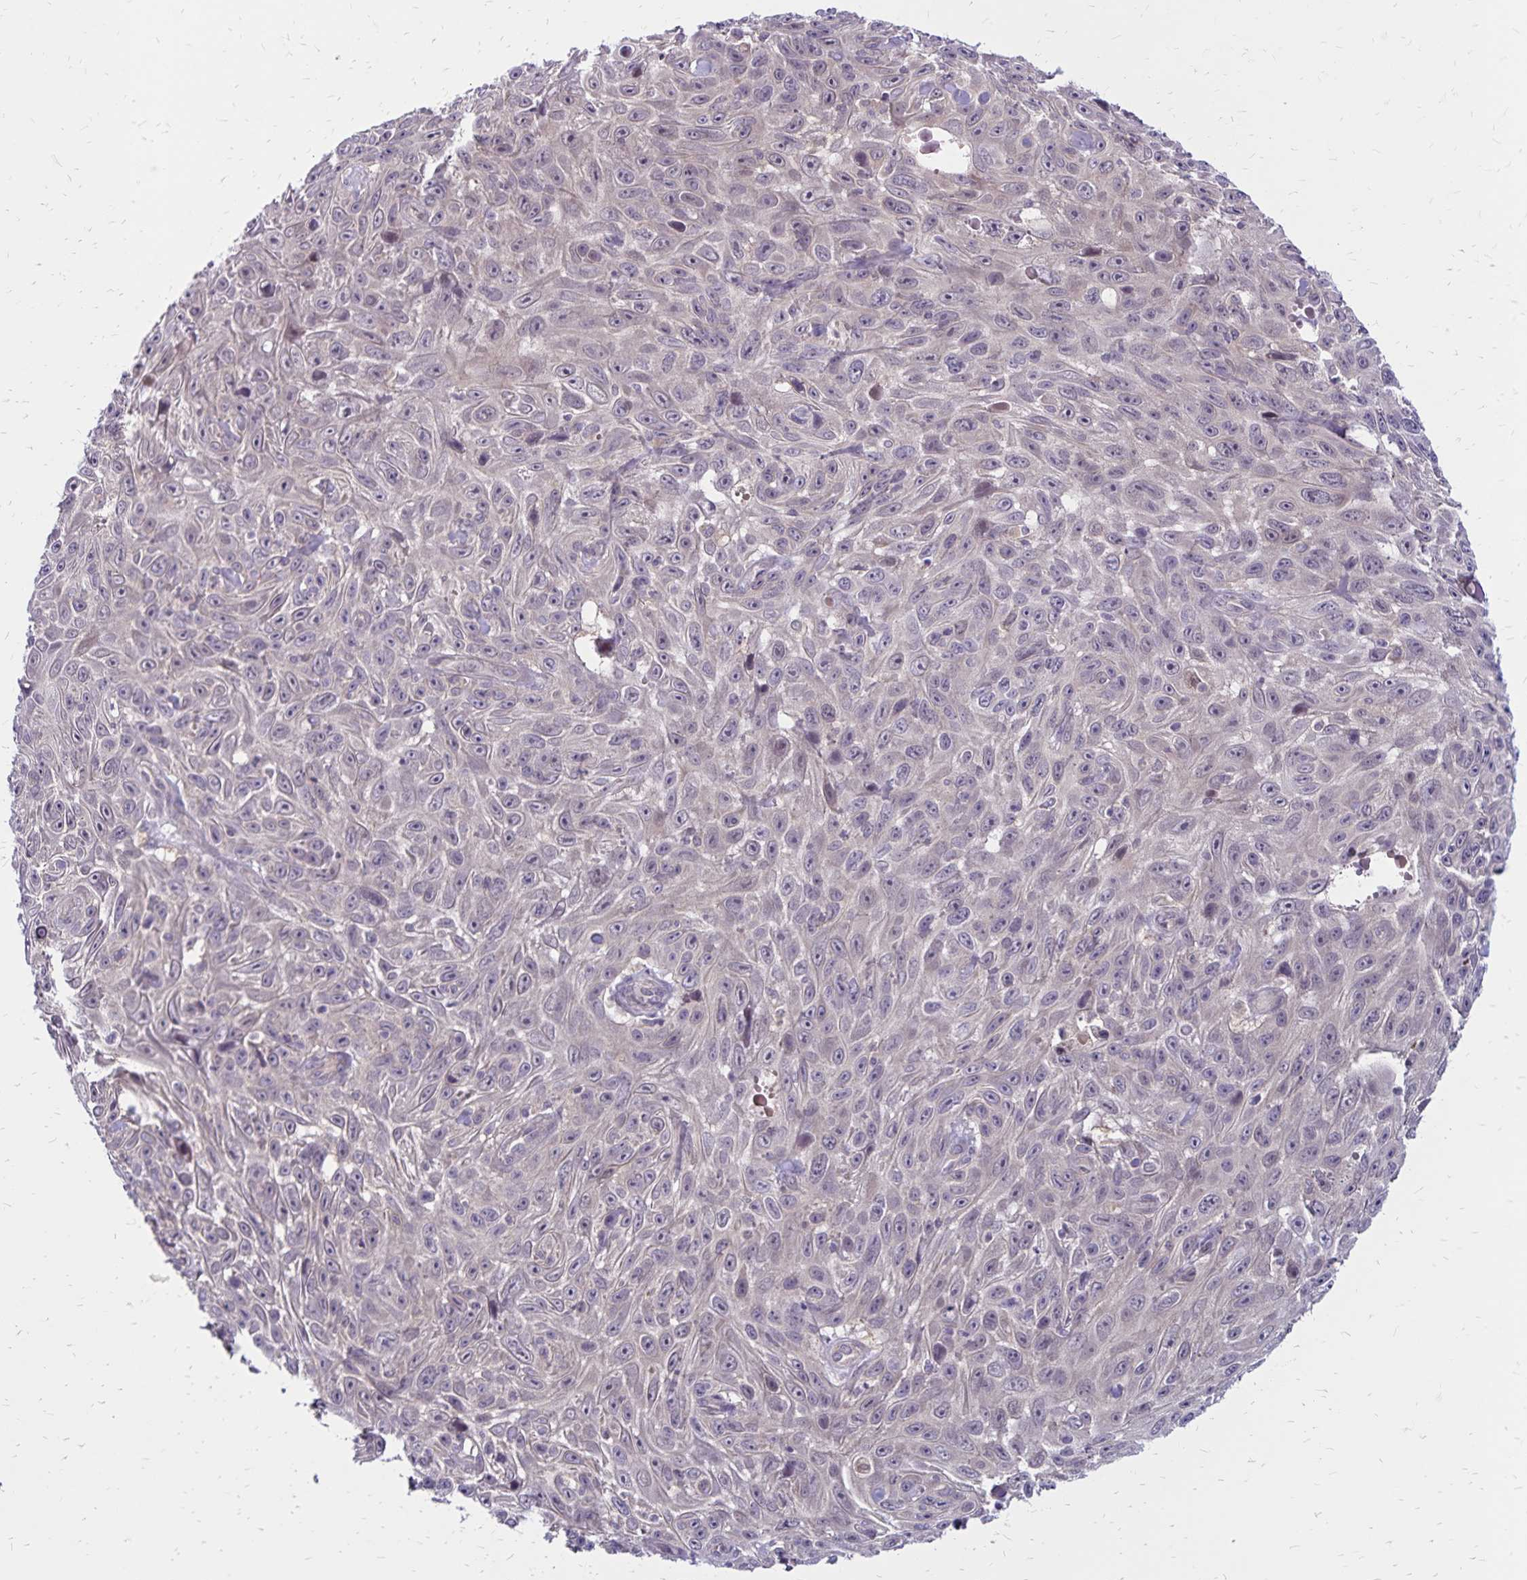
{"staining": {"intensity": "negative", "quantity": "none", "location": "none"}, "tissue": "skin cancer", "cell_type": "Tumor cells", "image_type": "cancer", "snomed": [{"axis": "morphology", "description": "Squamous cell carcinoma, NOS"}, {"axis": "topography", "description": "Skin"}], "caption": "DAB immunohistochemical staining of human squamous cell carcinoma (skin) reveals no significant staining in tumor cells.", "gene": "FSD1", "patient": {"sex": "male", "age": 82}}